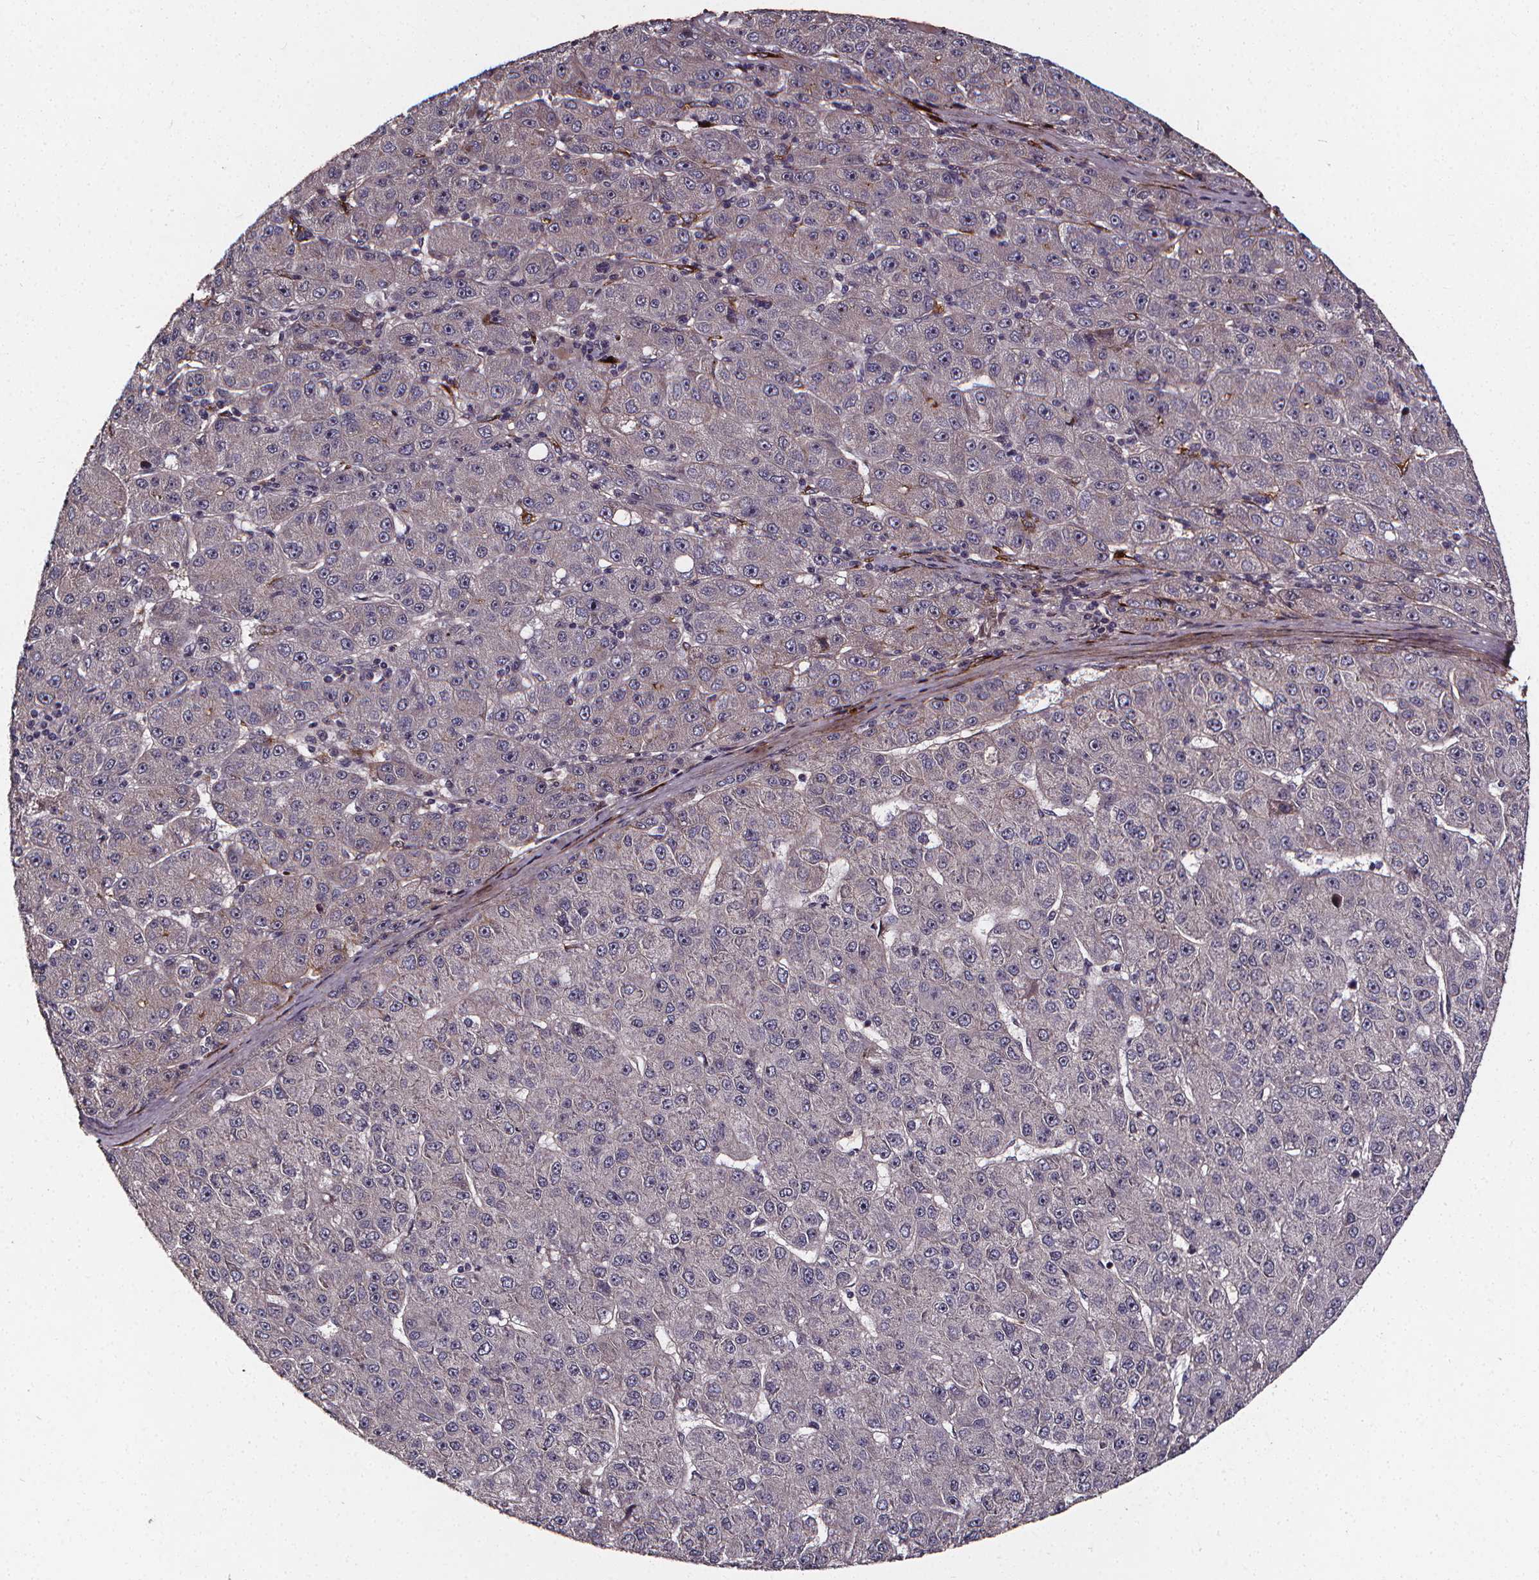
{"staining": {"intensity": "negative", "quantity": "none", "location": "none"}, "tissue": "liver cancer", "cell_type": "Tumor cells", "image_type": "cancer", "snomed": [{"axis": "morphology", "description": "Carcinoma, Hepatocellular, NOS"}, {"axis": "topography", "description": "Liver"}], "caption": "Tumor cells are negative for protein expression in human liver hepatocellular carcinoma.", "gene": "AEBP1", "patient": {"sex": "male", "age": 67}}